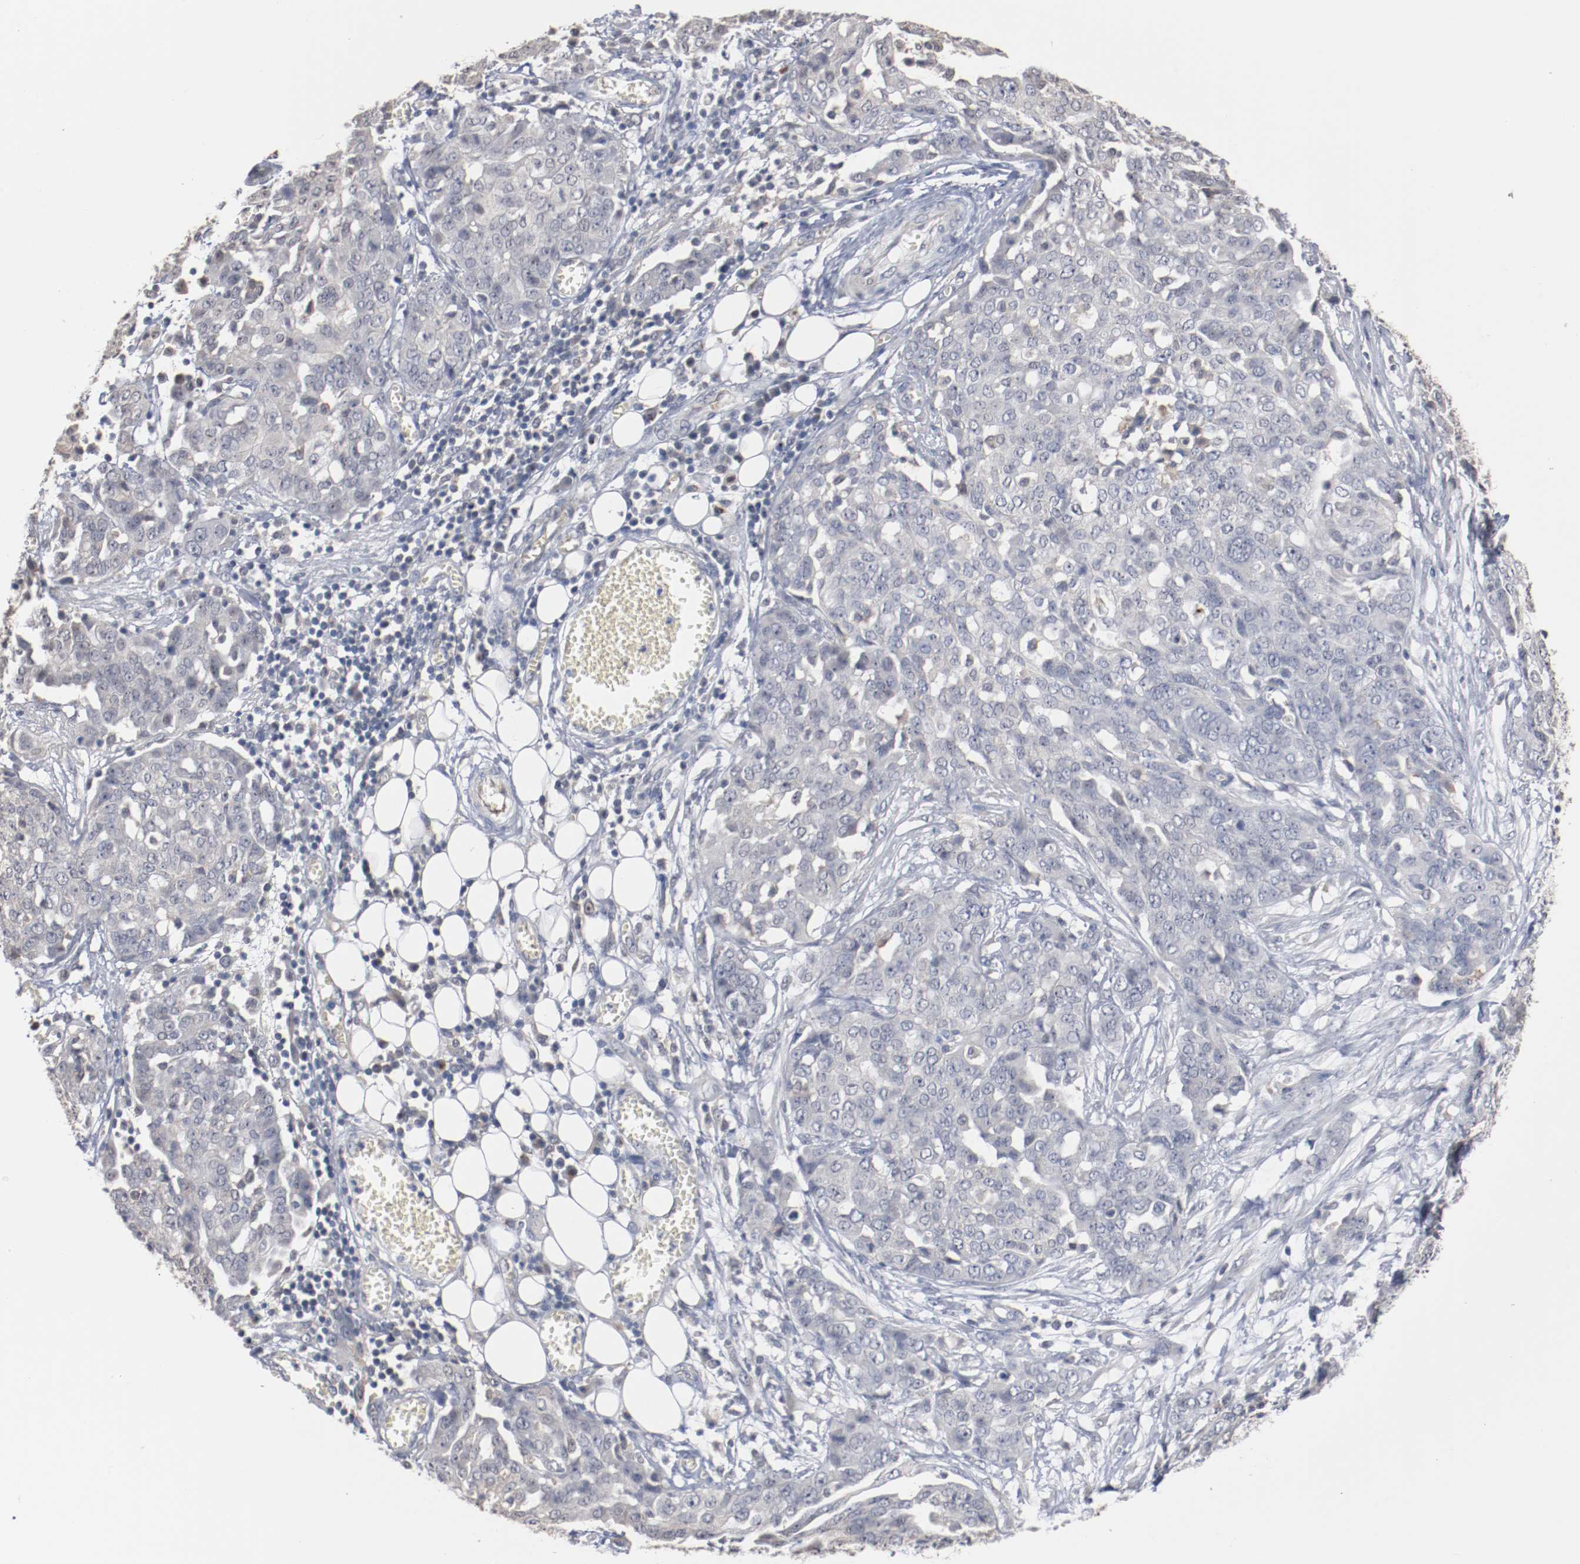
{"staining": {"intensity": "negative", "quantity": "none", "location": "none"}, "tissue": "ovarian cancer", "cell_type": "Tumor cells", "image_type": "cancer", "snomed": [{"axis": "morphology", "description": "Cystadenocarcinoma, serous, NOS"}, {"axis": "topography", "description": "Soft tissue"}, {"axis": "topography", "description": "Ovary"}], "caption": "A photomicrograph of human ovarian cancer (serous cystadenocarcinoma) is negative for staining in tumor cells.", "gene": "ERICH1", "patient": {"sex": "female", "age": 57}}